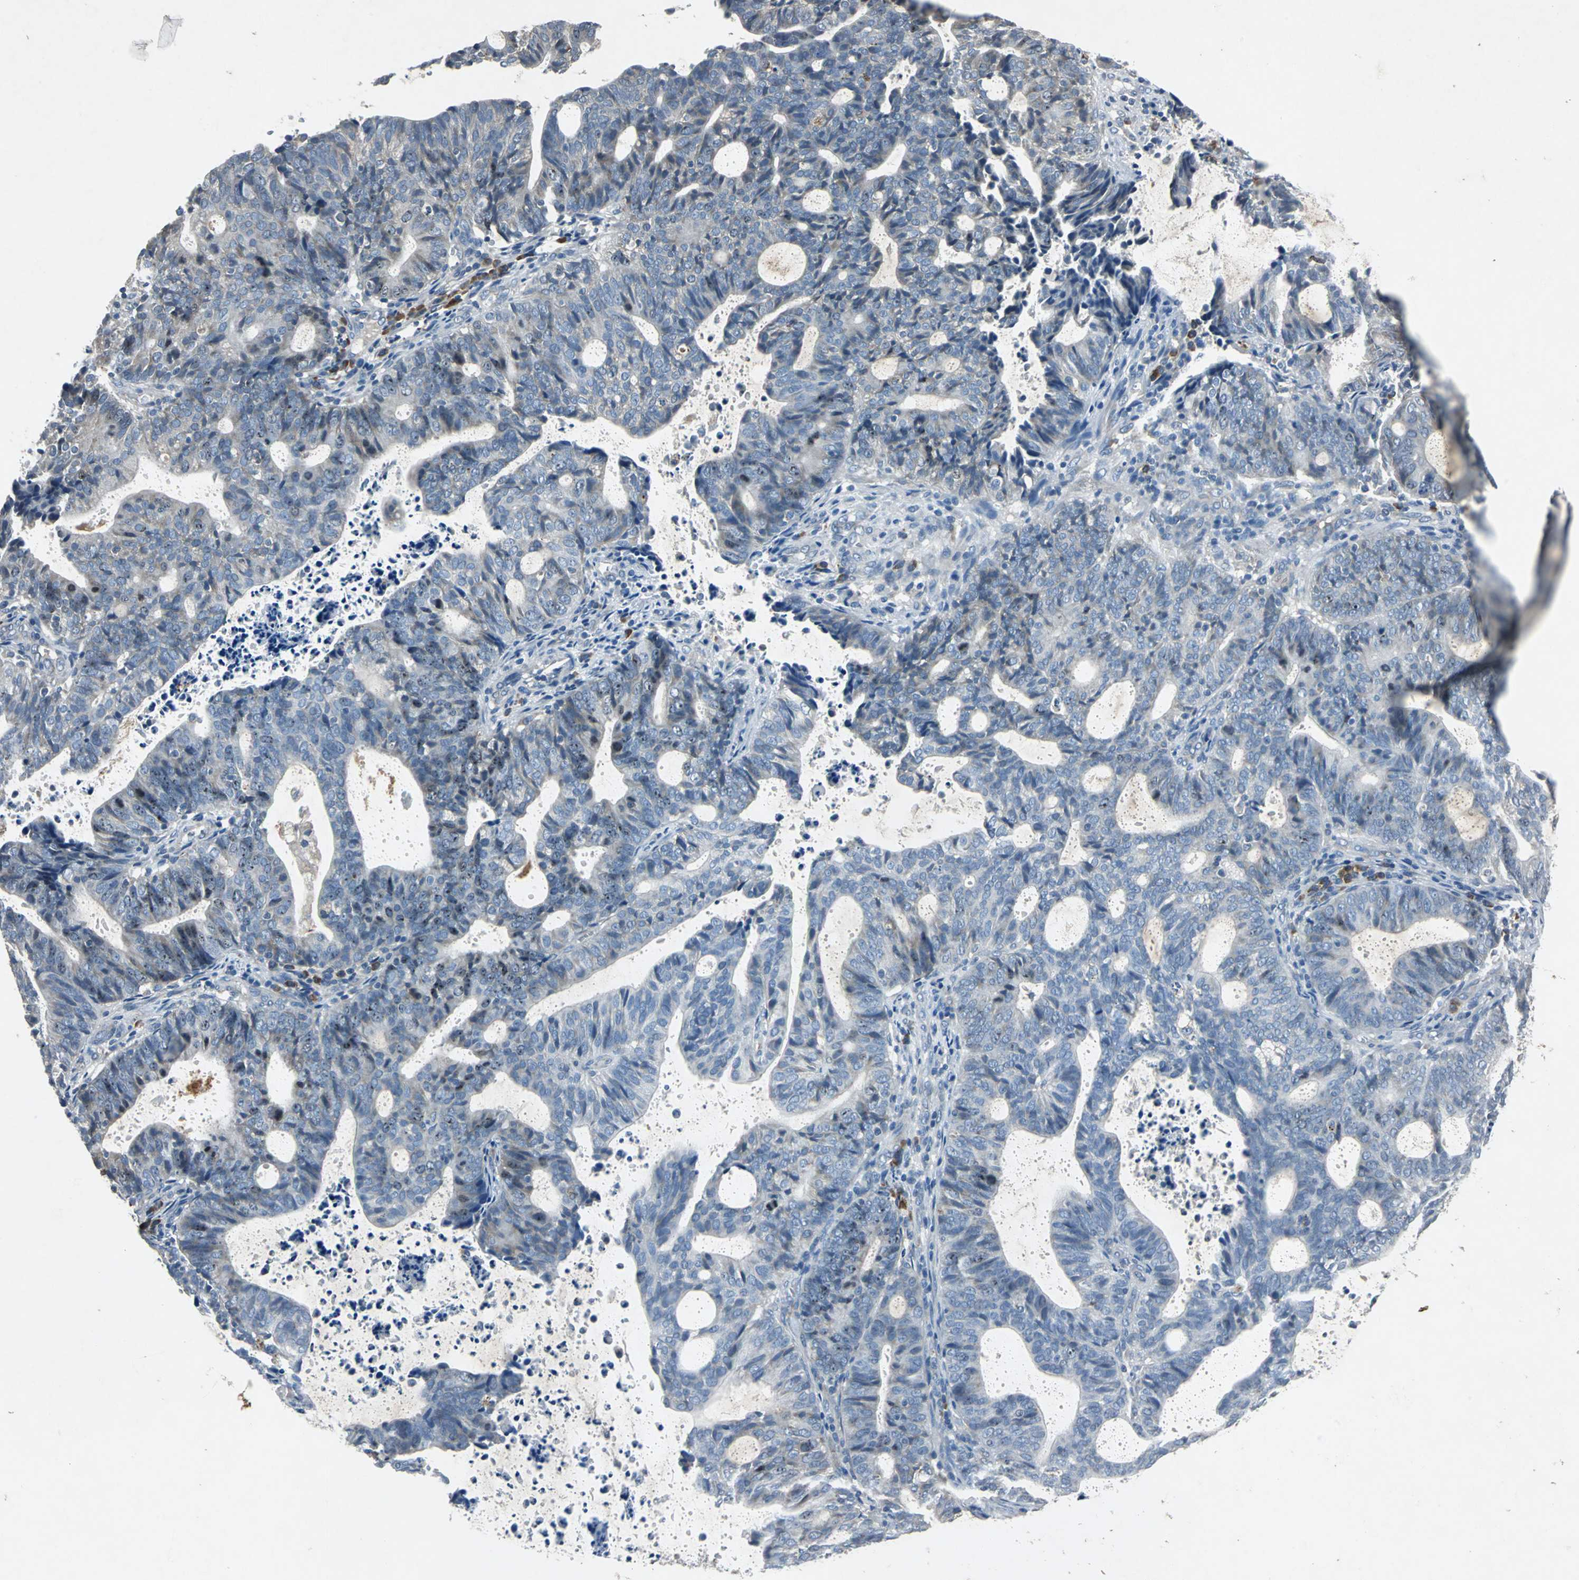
{"staining": {"intensity": "weak", "quantity": "<25%", "location": "cytoplasmic/membranous"}, "tissue": "endometrial cancer", "cell_type": "Tumor cells", "image_type": "cancer", "snomed": [{"axis": "morphology", "description": "Adenocarcinoma, NOS"}, {"axis": "topography", "description": "Uterus"}], "caption": "Endometrial cancer was stained to show a protein in brown. There is no significant expression in tumor cells.", "gene": "SLC2A13", "patient": {"sex": "female", "age": 83}}